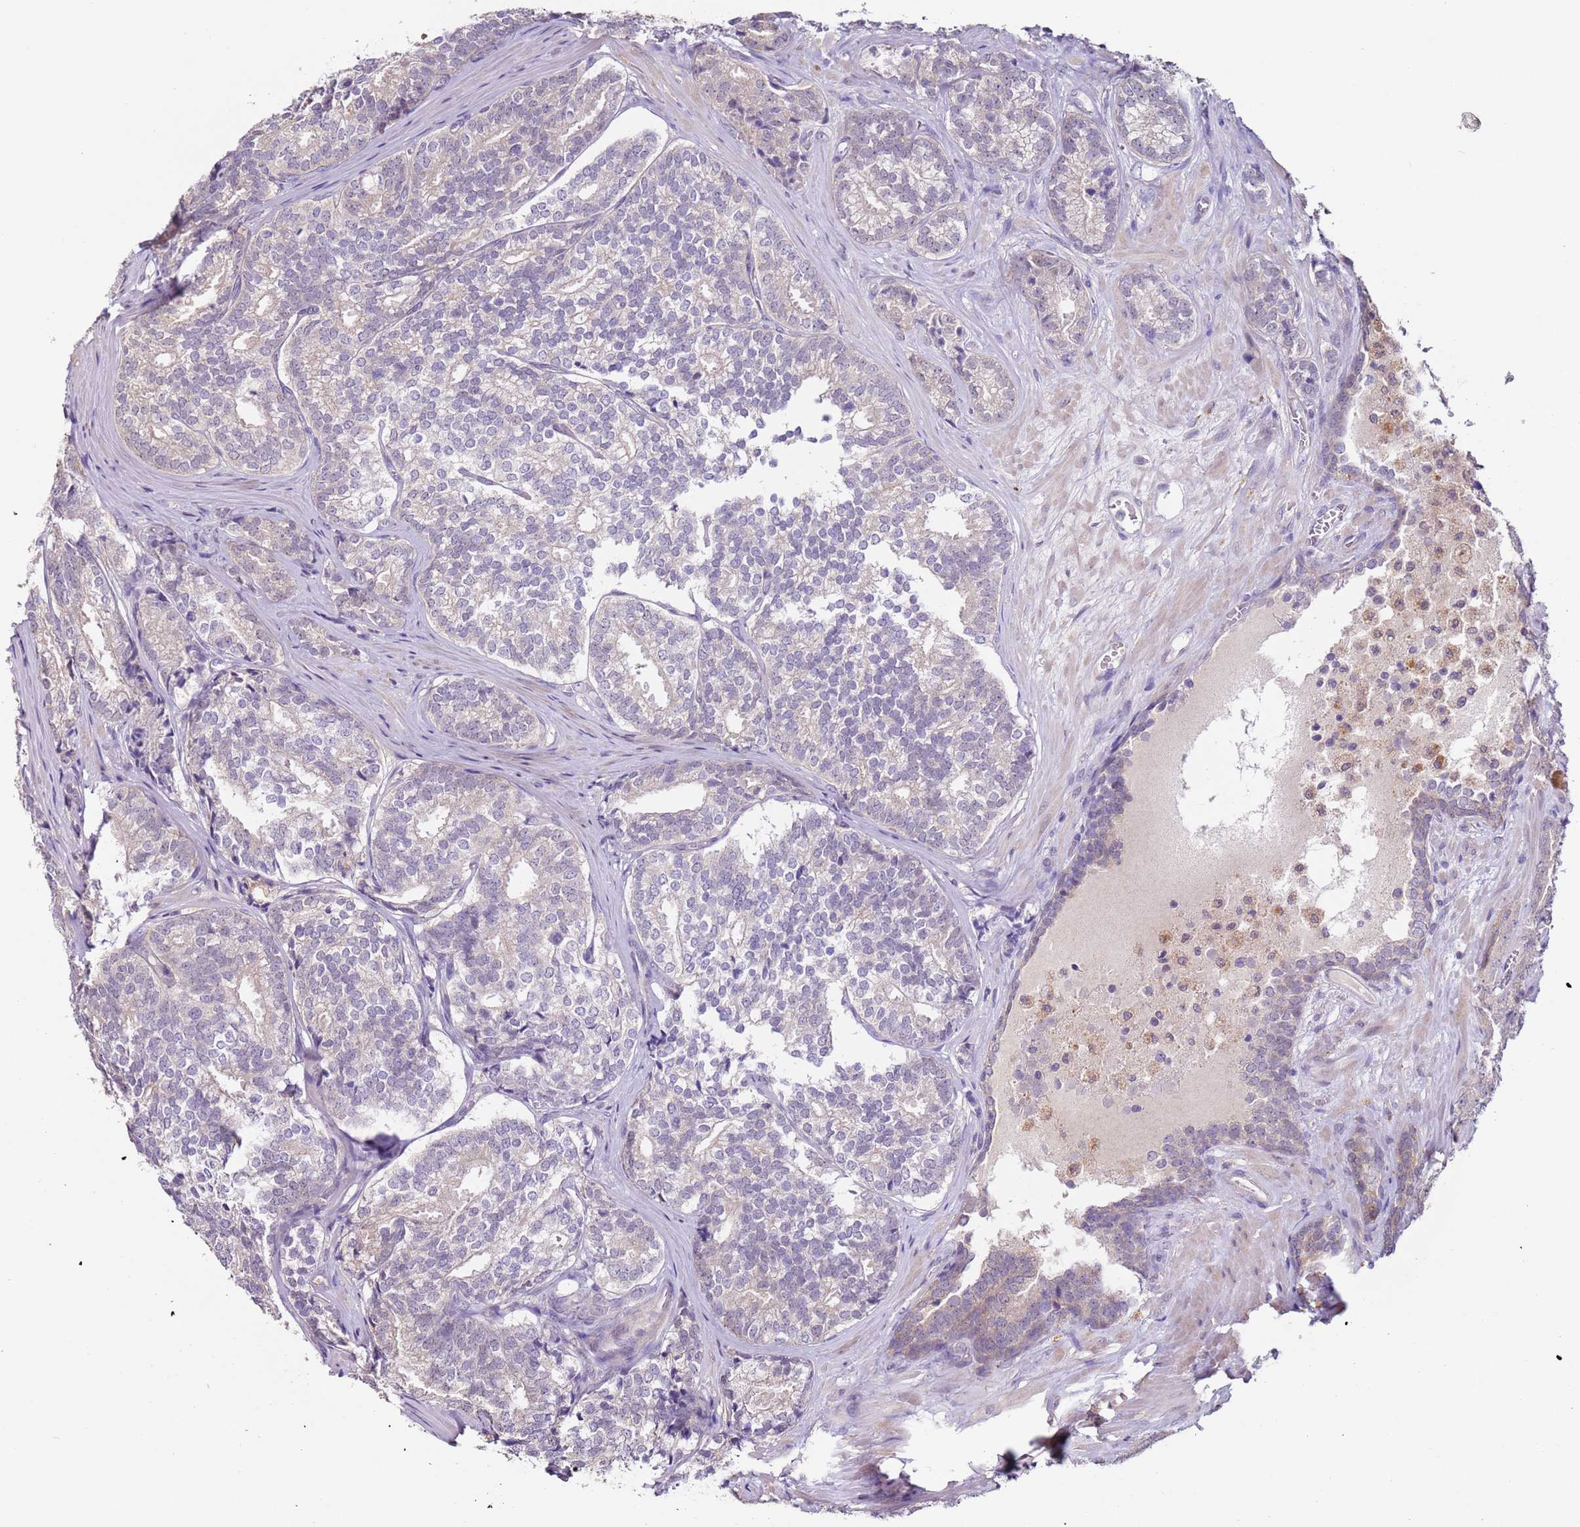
{"staining": {"intensity": "negative", "quantity": "none", "location": "none"}, "tissue": "prostate cancer", "cell_type": "Tumor cells", "image_type": "cancer", "snomed": [{"axis": "morphology", "description": "Adenocarcinoma, High grade"}, {"axis": "topography", "description": "Prostate"}], "caption": "Tumor cells are negative for brown protein staining in prostate adenocarcinoma (high-grade).", "gene": "MDH1", "patient": {"sex": "male", "age": 63}}